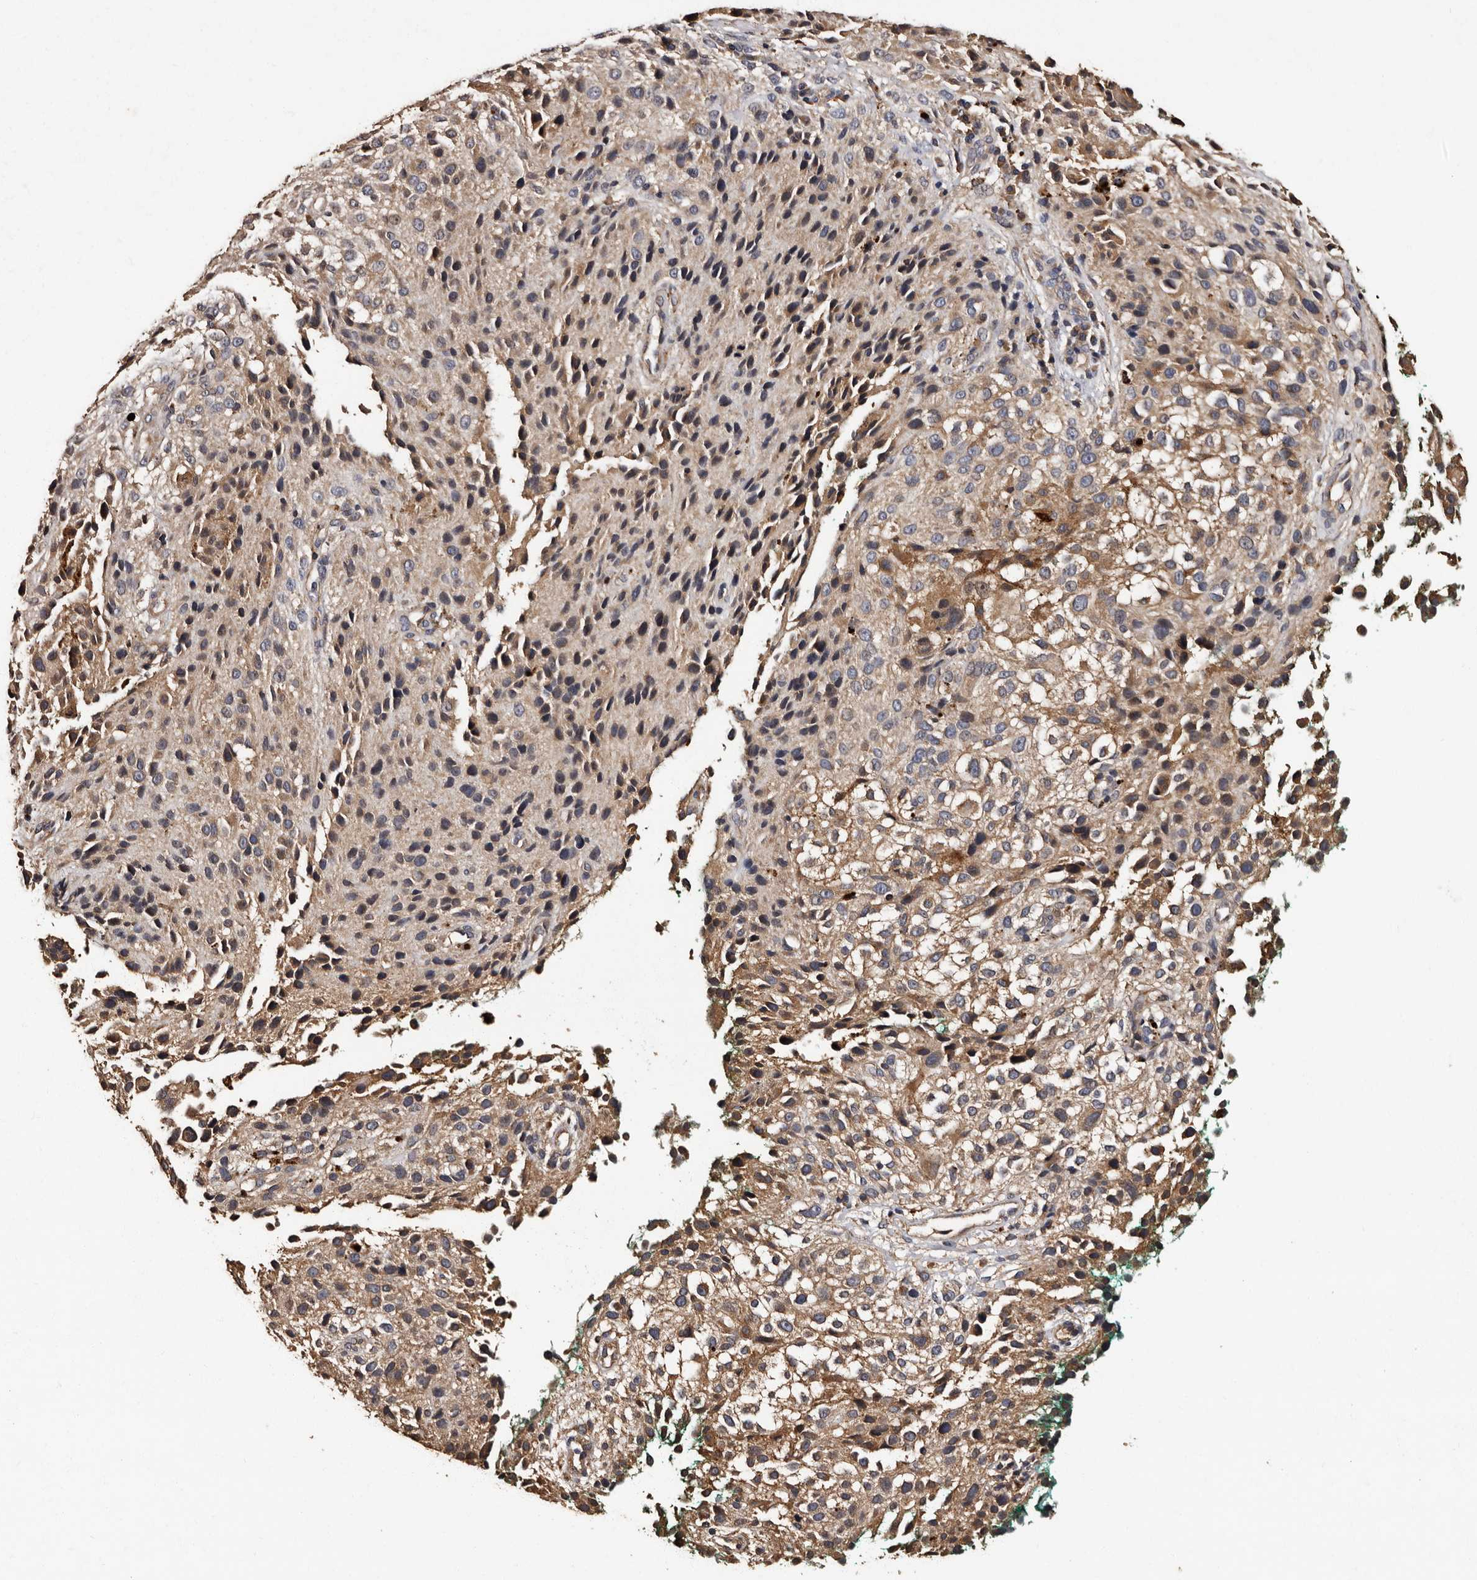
{"staining": {"intensity": "moderate", "quantity": "25%-75%", "location": "cytoplasmic/membranous"}, "tissue": "melanoma", "cell_type": "Tumor cells", "image_type": "cancer", "snomed": [{"axis": "morphology", "description": "Necrosis, NOS"}, {"axis": "morphology", "description": "Malignant melanoma, NOS"}, {"axis": "topography", "description": "Skin"}], "caption": "Immunohistochemical staining of malignant melanoma displays medium levels of moderate cytoplasmic/membranous positivity in approximately 25%-75% of tumor cells.", "gene": "ADCK5", "patient": {"sex": "female", "age": 87}}